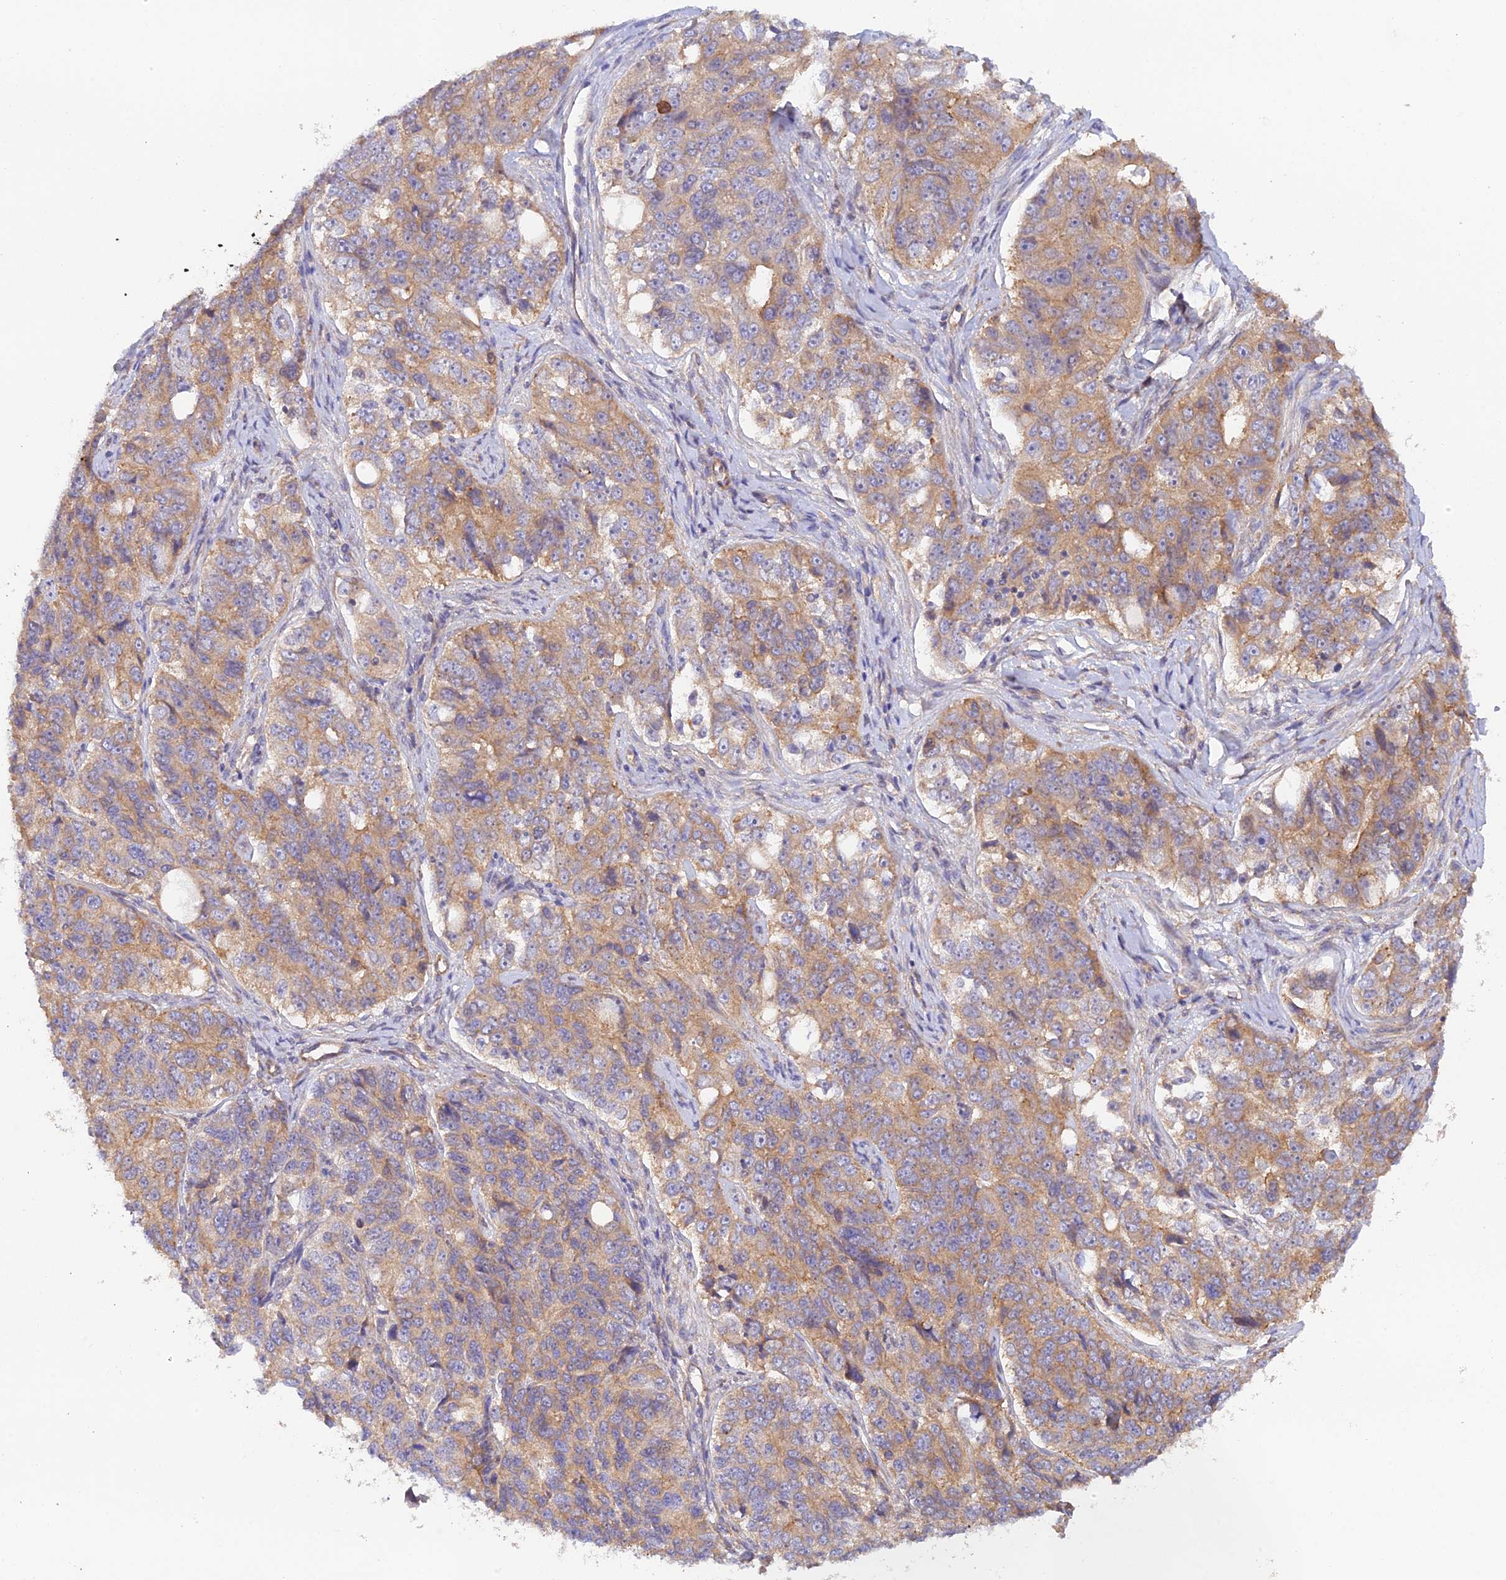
{"staining": {"intensity": "moderate", "quantity": ">75%", "location": "cytoplasmic/membranous"}, "tissue": "ovarian cancer", "cell_type": "Tumor cells", "image_type": "cancer", "snomed": [{"axis": "morphology", "description": "Carcinoma, endometroid"}, {"axis": "topography", "description": "Ovary"}], "caption": "This is an image of immunohistochemistry staining of ovarian cancer, which shows moderate expression in the cytoplasmic/membranous of tumor cells.", "gene": "MYO9A", "patient": {"sex": "female", "age": 51}}